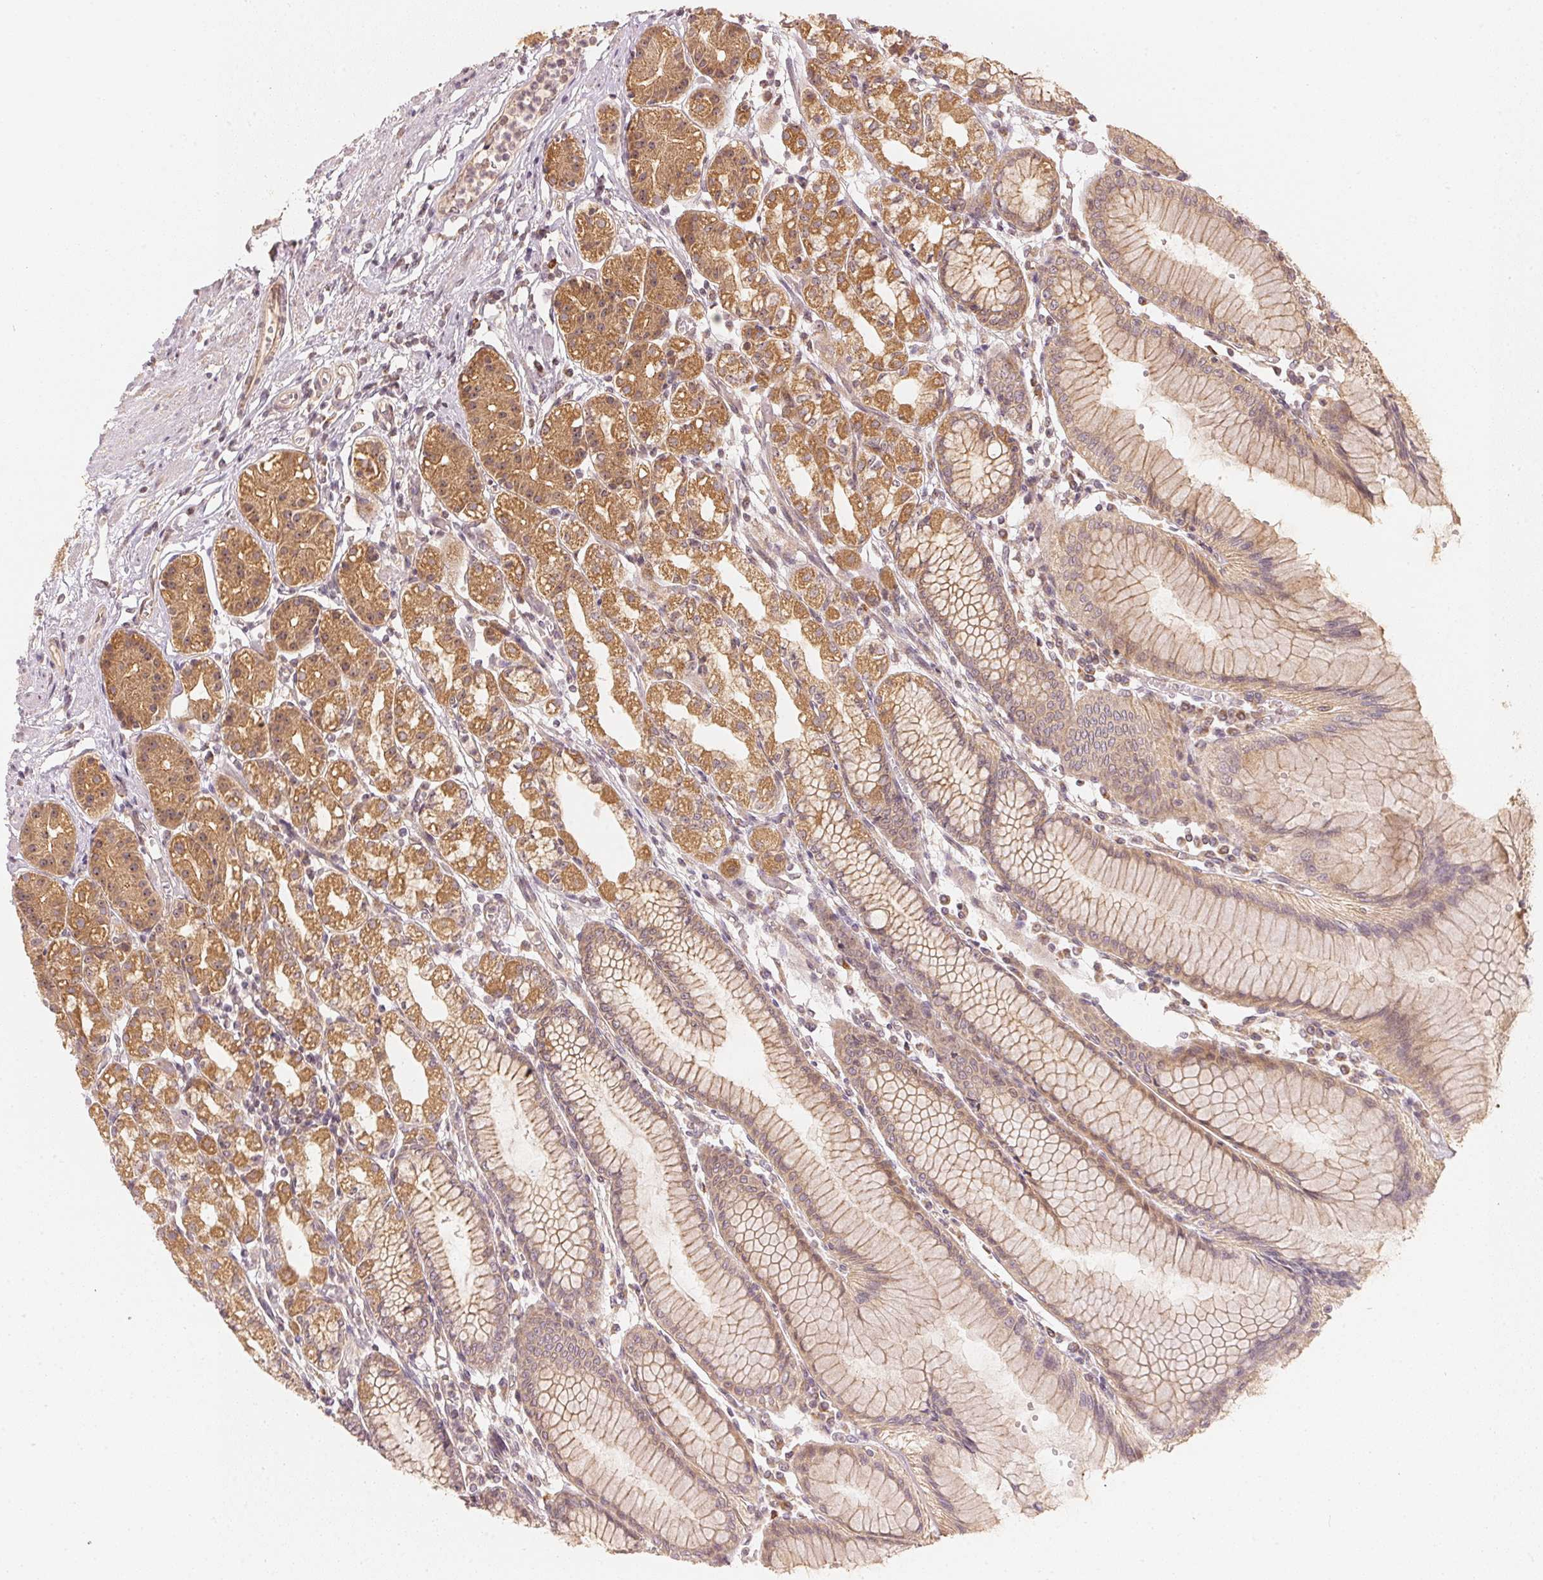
{"staining": {"intensity": "moderate", "quantity": ">75%", "location": "cytoplasmic/membranous"}, "tissue": "stomach", "cell_type": "Glandular cells", "image_type": "normal", "snomed": [{"axis": "morphology", "description": "Normal tissue, NOS"}, {"axis": "topography", "description": "Skeletal muscle"}, {"axis": "topography", "description": "Stomach"}], "caption": "The micrograph exhibits immunohistochemical staining of normal stomach. There is moderate cytoplasmic/membranous expression is identified in approximately >75% of glandular cells. (brown staining indicates protein expression, while blue staining denotes nuclei).", "gene": "WDR54", "patient": {"sex": "female", "age": 57}}